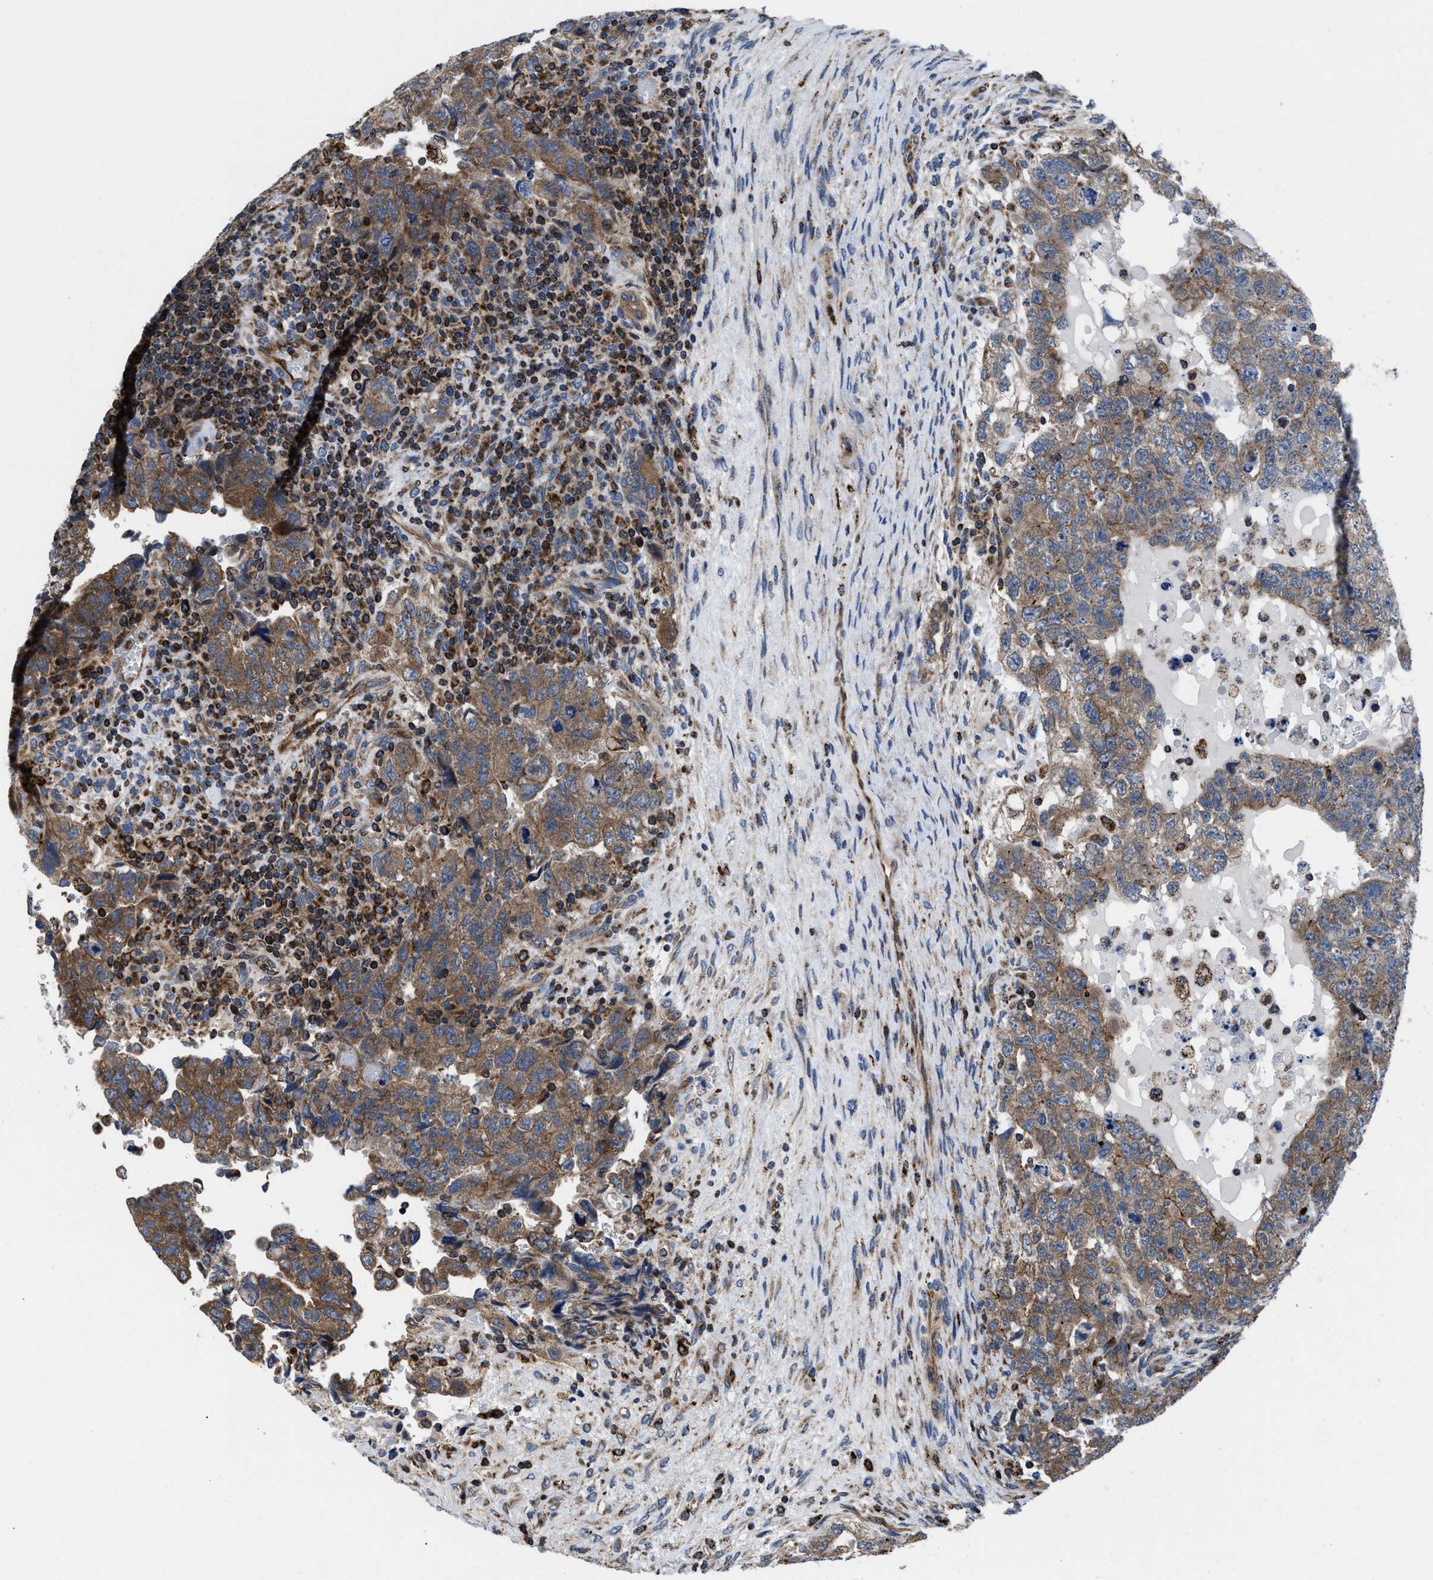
{"staining": {"intensity": "moderate", "quantity": ">75%", "location": "cytoplasmic/membranous"}, "tissue": "testis cancer", "cell_type": "Tumor cells", "image_type": "cancer", "snomed": [{"axis": "morphology", "description": "Carcinoma, Embryonal, NOS"}, {"axis": "topography", "description": "Testis"}], "caption": "An image showing moderate cytoplasmic/membranous positivity in approximately >75% of tumor cells in testis cancer, as visualized by brown immunohistochemical staining.", "gene": "PRR15L", "patient": {"sex": "male", "age": 36}}